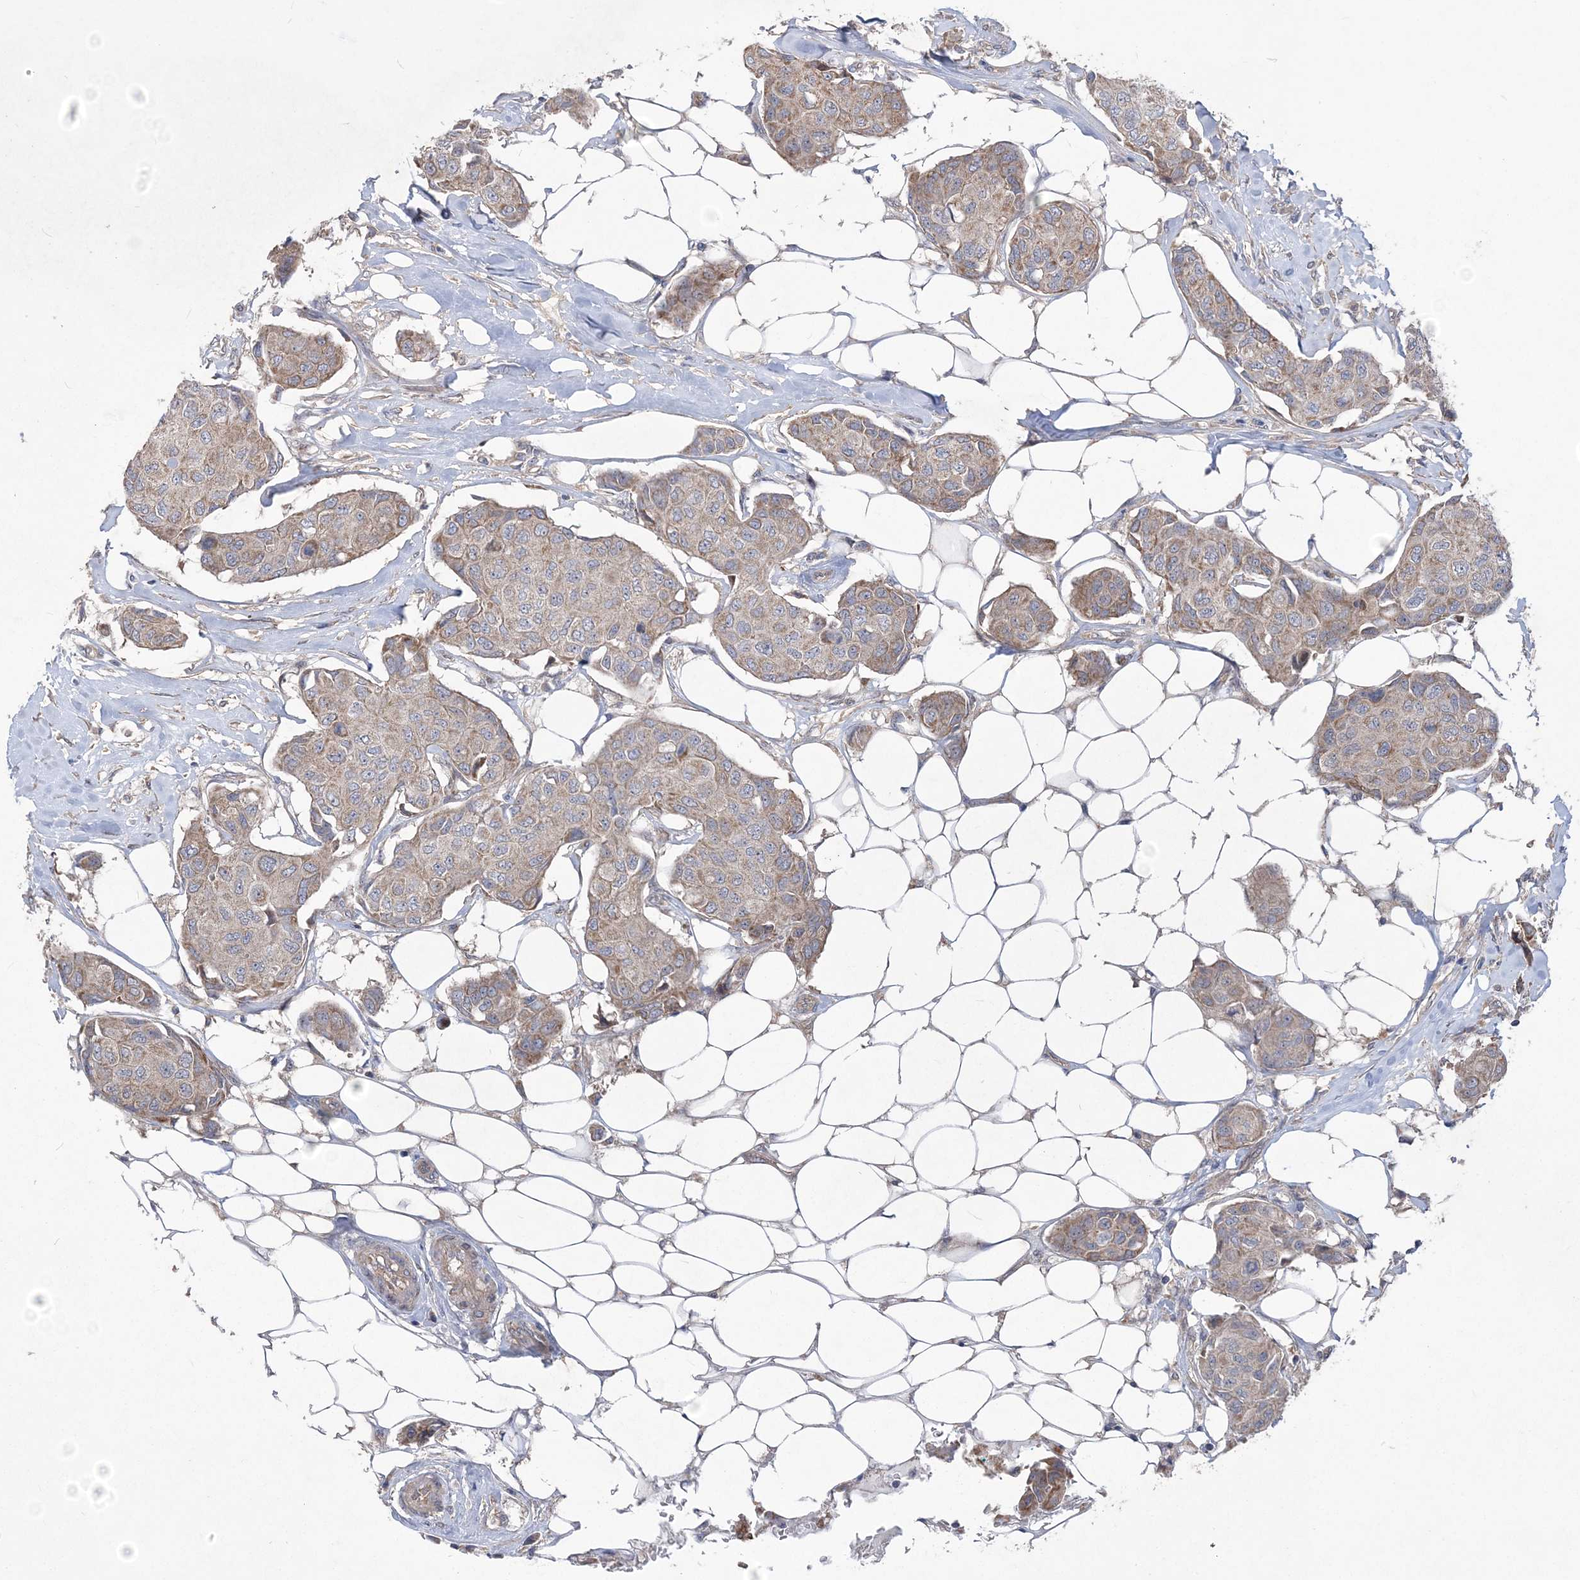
{"staining": {"intensity": "weak", "quantity": "25%-75%", "location": "cytoplasmic/membranous"}, "tissue": "breast cancer", "cell_type": "Tumor cells", "image_type": "cancer", "snomed": [{"axis": "morphology", "description": "Duct carcinoma"}, {"axis": "topography", "description": "Breast"}], "caption": "Human breast cancer (intraductal carcinoma) stained with a protein marker reveals weak staining in tumor cells.", "gene": "MTRF1L", "patient": {"sex": "female", "age": 80}}